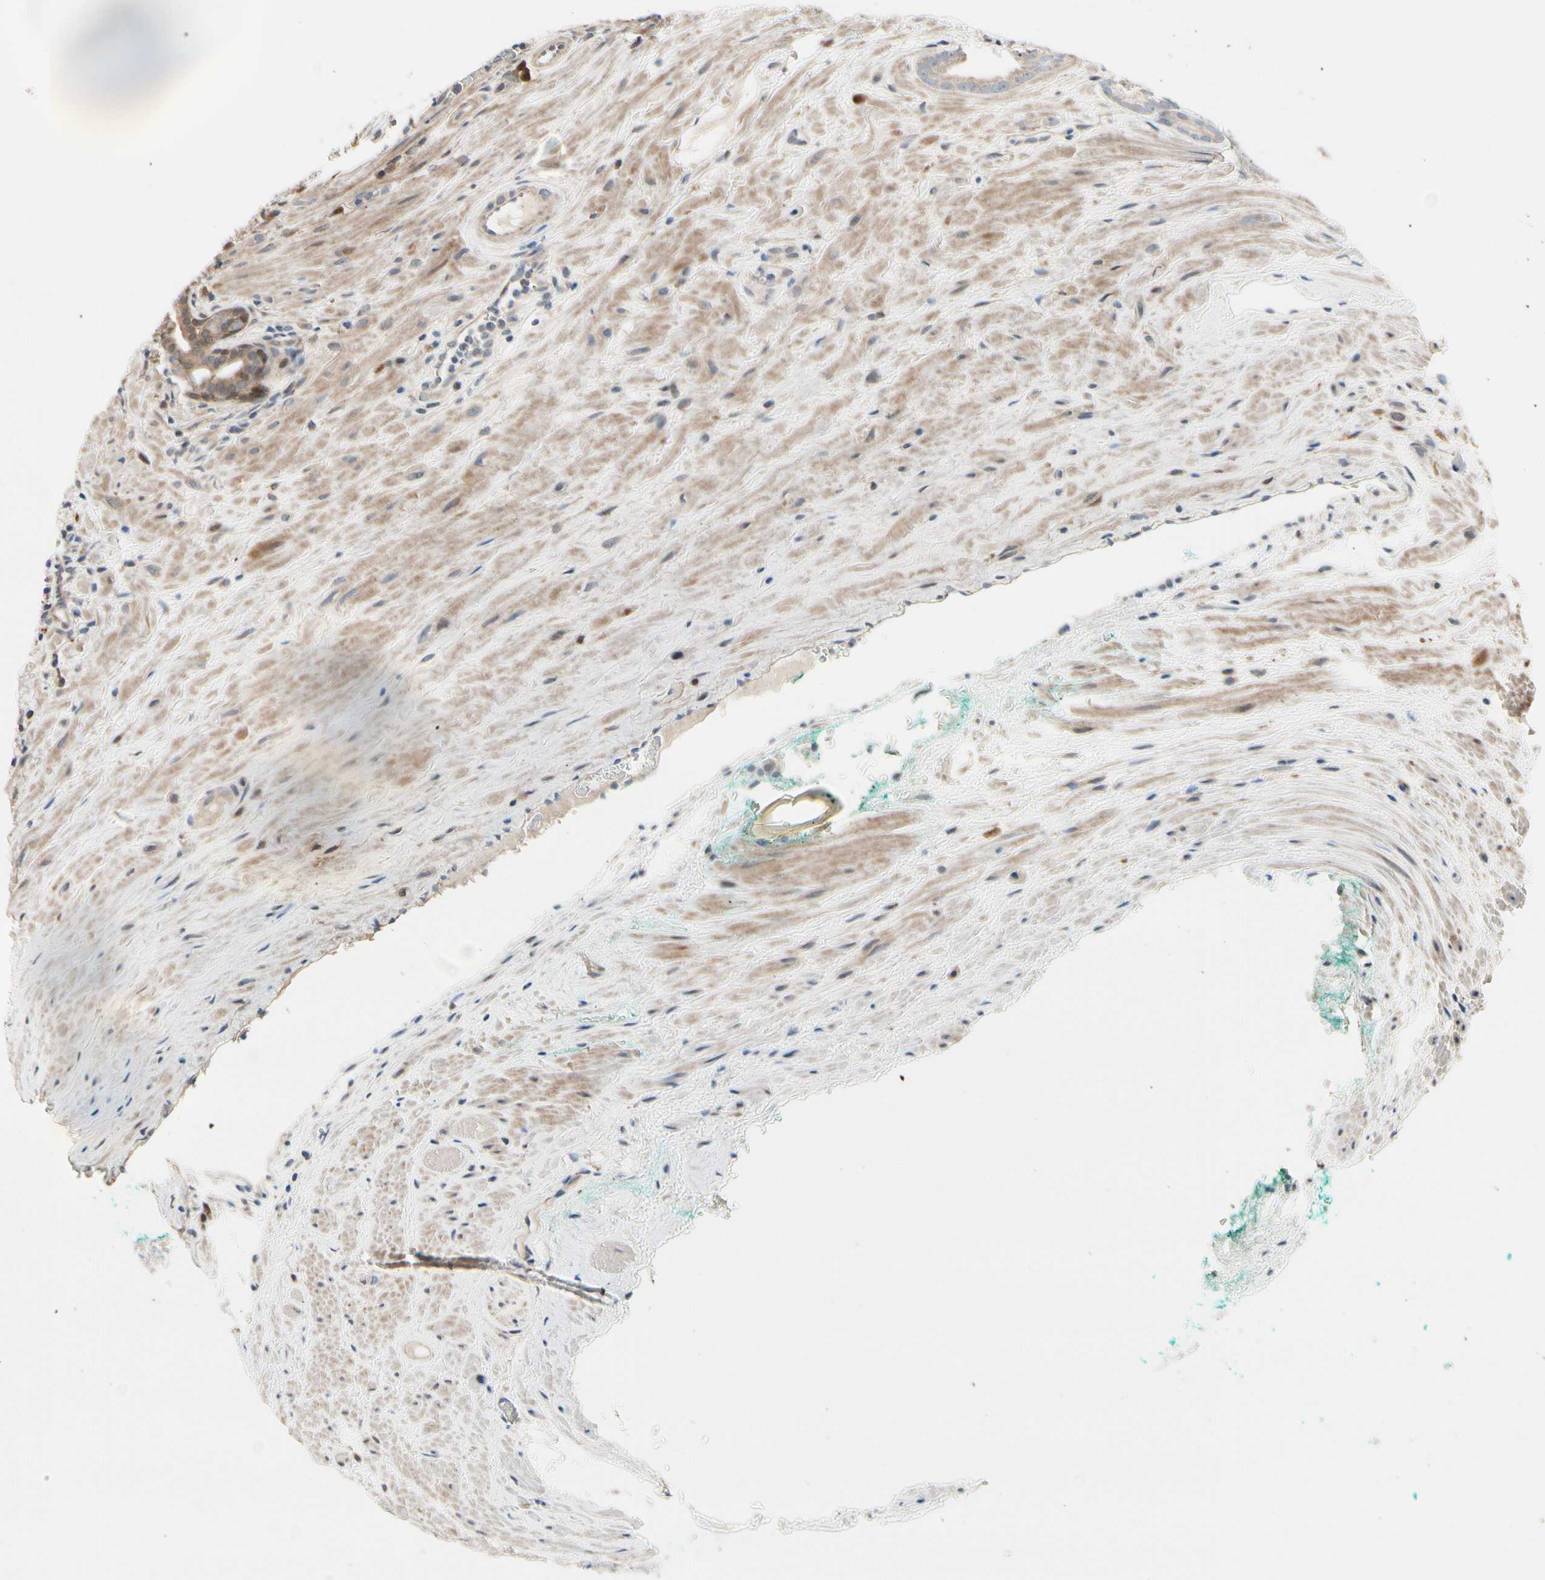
{"staining": {"intensity": "negative", "quantity": "none", "location": "none"}, "tissue": "prostate cancer", "cell_type": "Tumor cells", "image_type": "cancer", "snomed": [{"axis": "morphology", "description": "Adenocarcinoma, Low grade"}, {"axis": "topography", "description": "Prostate"}], "caption": "A high-resolution image shows immunohistochemistry (IHC) staining of low-grade adenocarcinoma (prostate), which exhibits no significant positivity in tumor cells. (DAB immunohistochemistry visualized using brightfield microscopy, high magnification).", "gene": "CSF1R", "patient": {"sex": "male", "age": 57}}